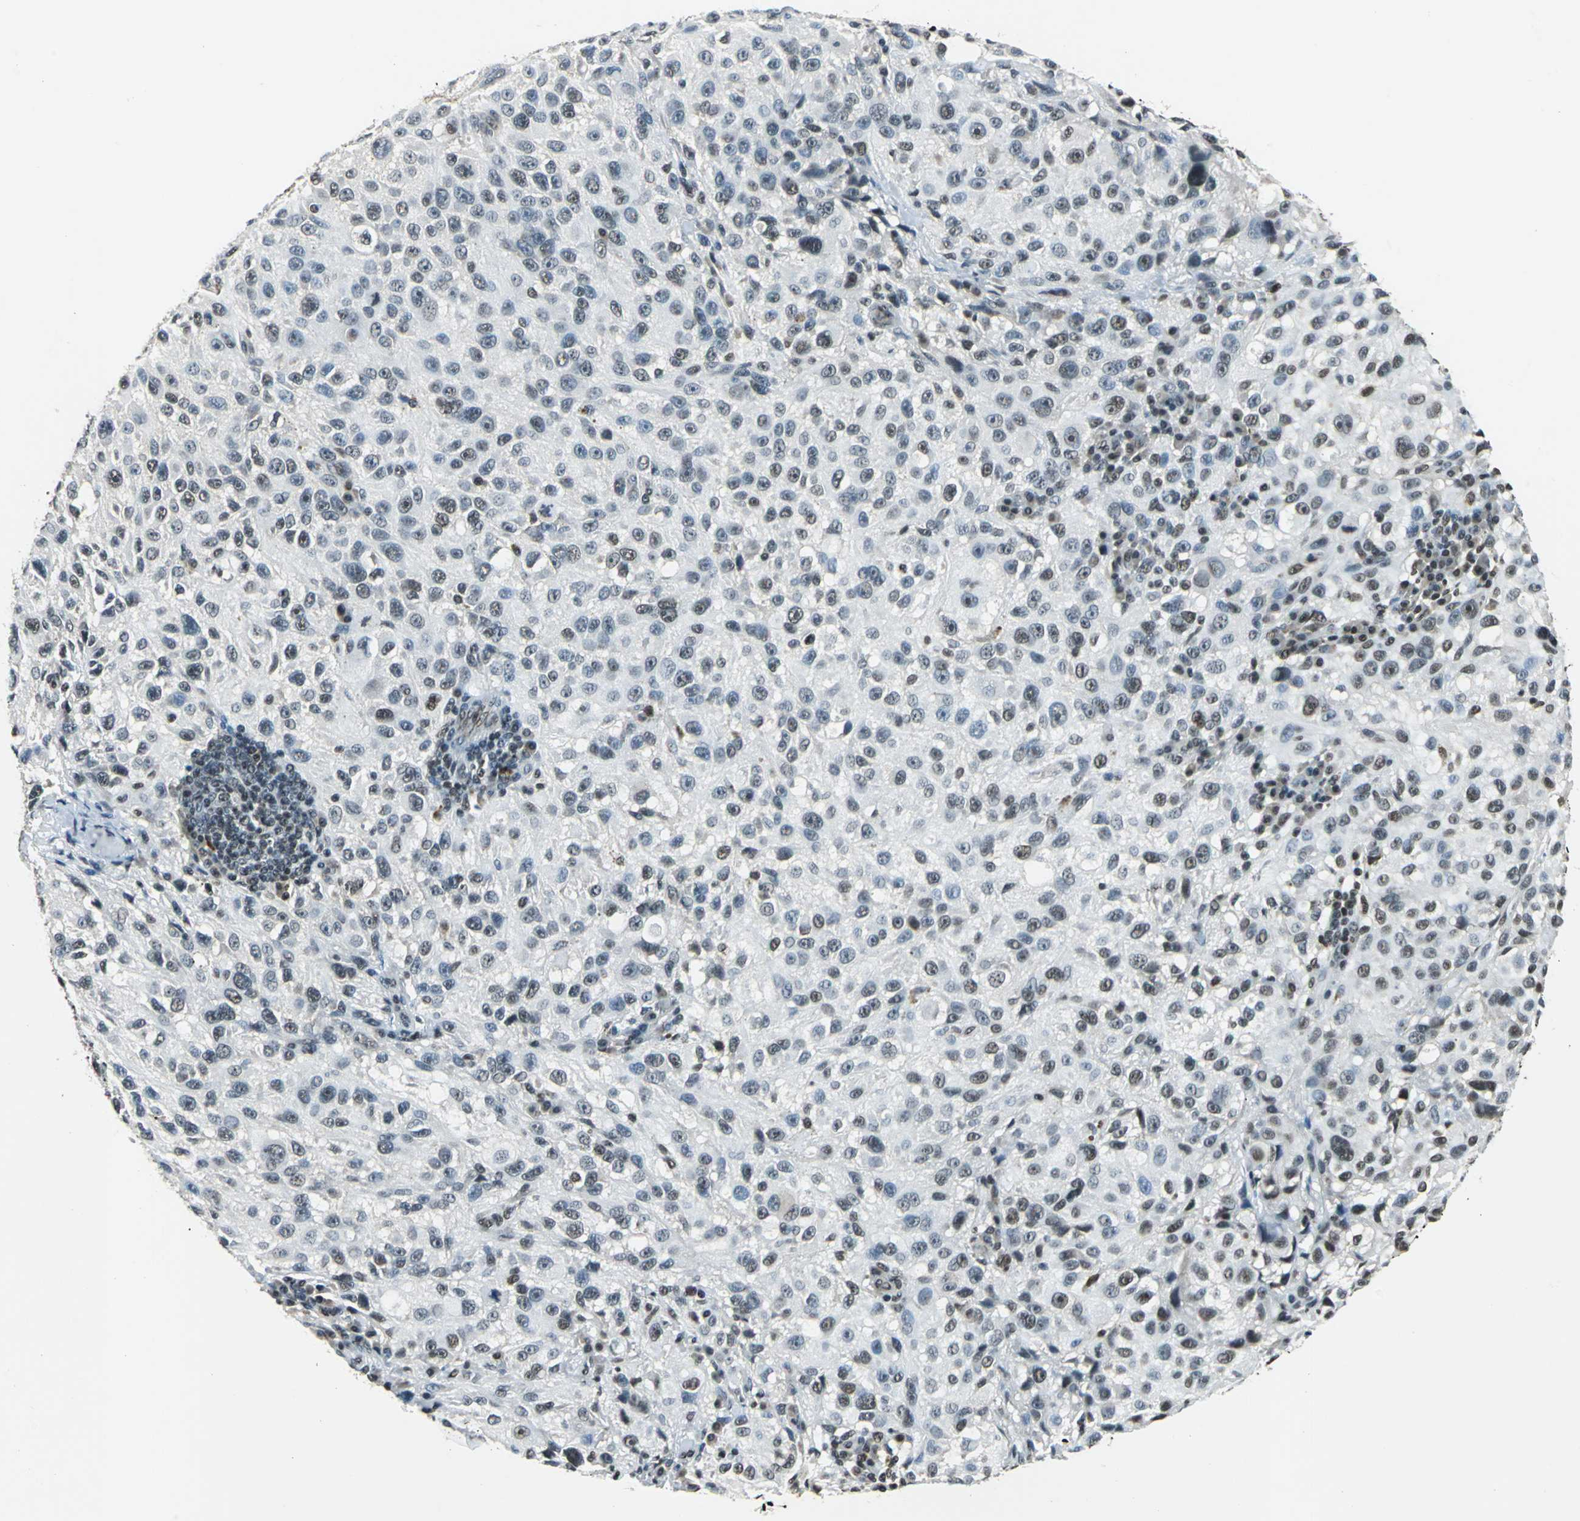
{"staining": {"intensity": "moderate", "quantity": ">75%", "location": "nuclear"}, "tissue": "melanoma", "cell_type": "Tumor cells", "image_type": "cancer", "snomed": [{"axis": "morphology", "description": "Necrosis, NOS"}, {"axis": "morphology", "description": "Malignant melanoma, NOS"}, {"axis": "topography", "description": "Skin"}], "caption": "A brown stain shows moderate nuclear staining of a protein in human malignant melanoma tumor cells. (DAB (3,3'-diaminobenzidine) IHC with brightfield microscopy, high magnification).", "gene": "RBM14", "patient": {"sex": "female", "age": 87}}